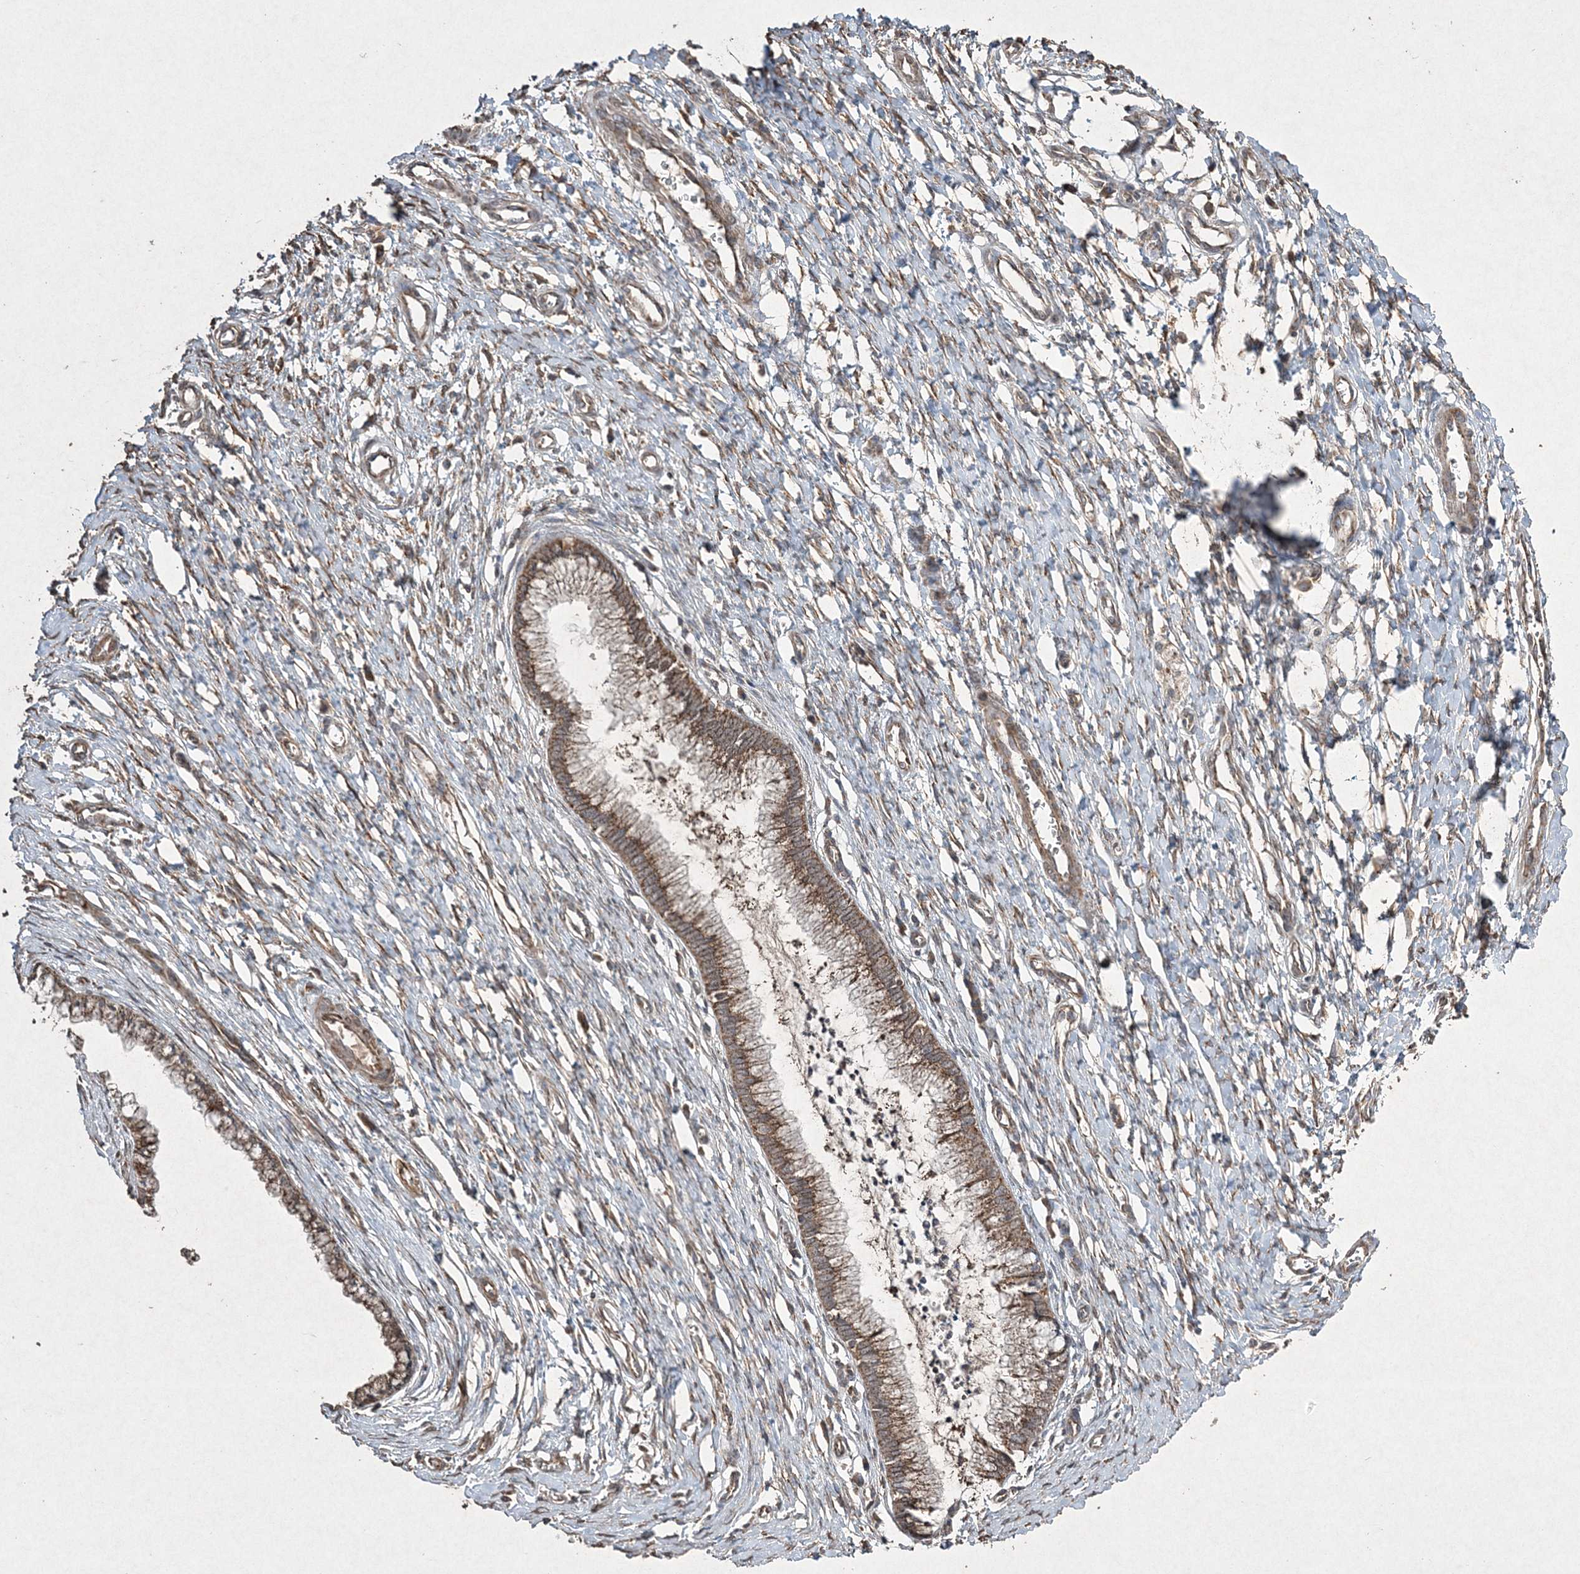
{"staining": {"intensity": "moderate", "quantity": ">75%", "location": "cytoplasmic/membranous"}, "tissue": "cervix", "cell_type": "Glandular cells", "image_type": "normal", "snomed": [{"axis": "morphology", "description": "Normal tissue, NOS"}, {"axis": "topography", "description": "Cervix"}], "caption": "Brown immunohistochemical staining in normal human cervix shows moderate cytoplasmic/membranous expression in about >75% of glandular cells.", "gene": "GRSF1", "patient": {"sex": "female", "age": 55}}